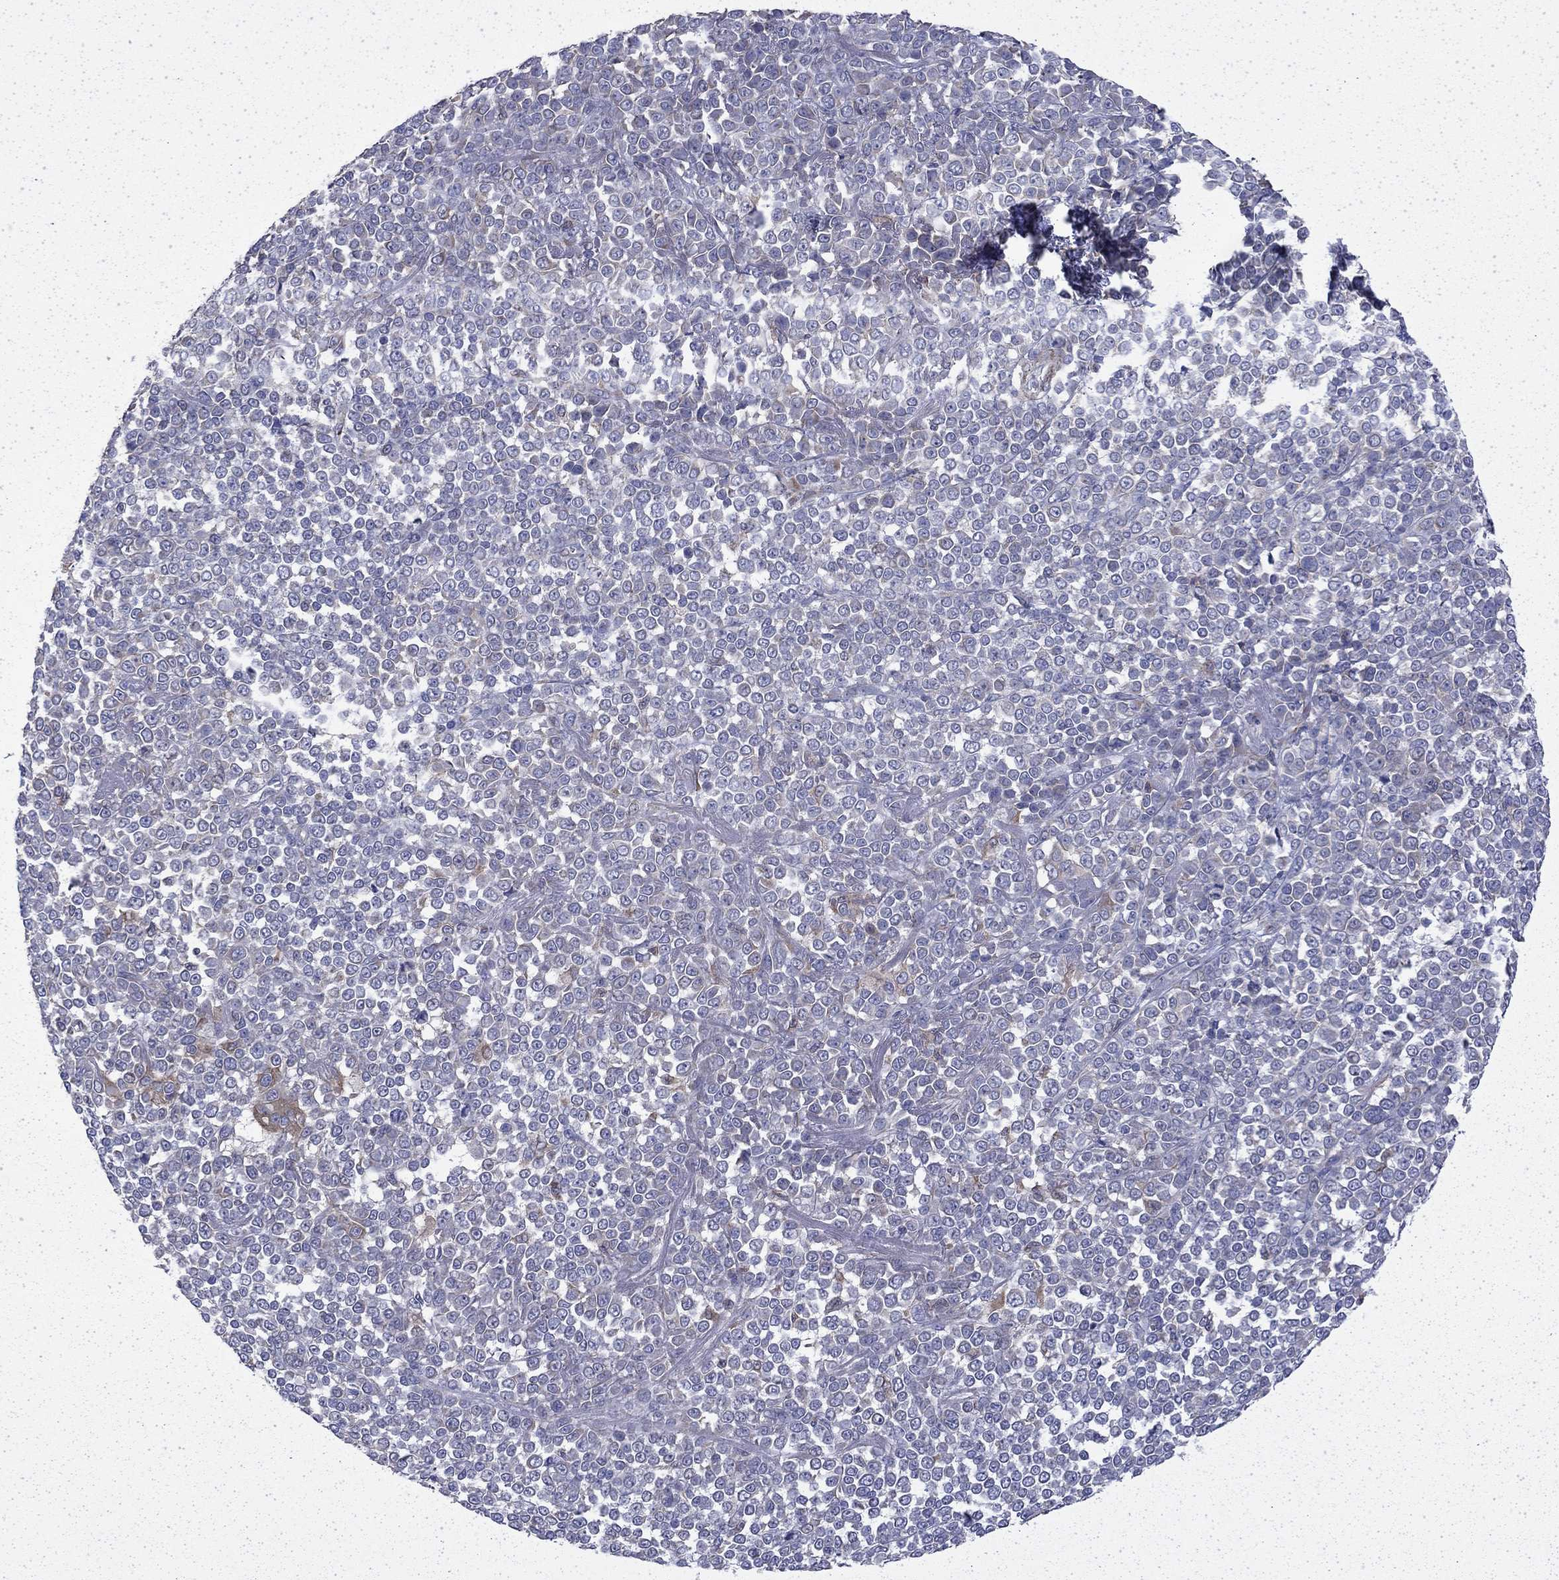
{"staining": {"intensity": "moderate", "quantity": "<25%", "location": "cytoplasmic/membranous"}, "tissue": "melanoma", "cell_type": "Tumor cells", "image_type": "cancer", "snomed": [{"axis": "morphology", "description": "Malignant melanoma, NOS"}, {"axis": "topography", "description": "Skin"}], "caption": "Human malignant melanoma stained with a brown dye exhibits moderate cytoplasmic/membranous positive positivity in approximately <25% of tumor cells.", "gene": "DTNA", "patient": {"sex": "female", "age": 95}}